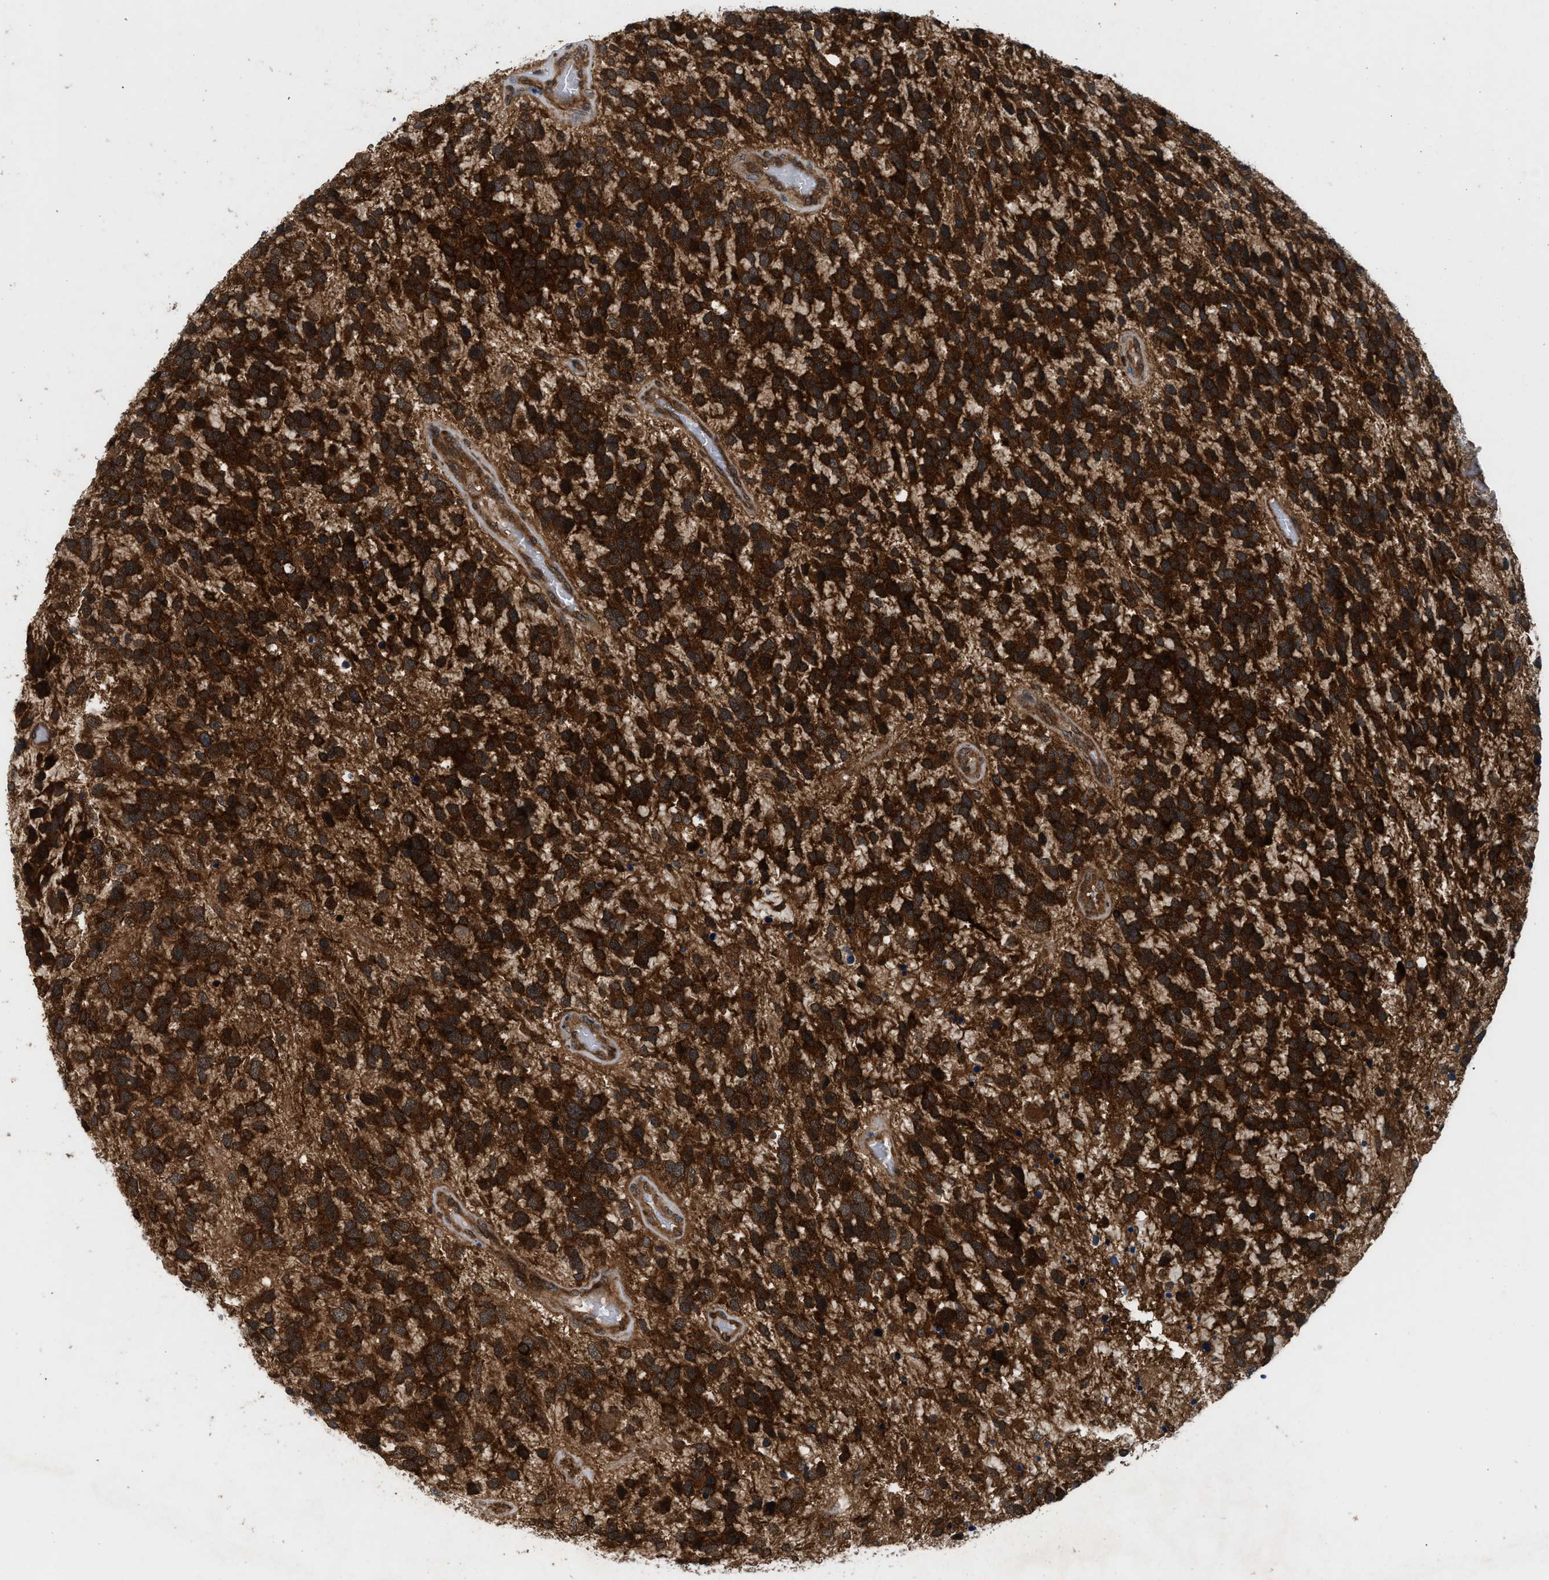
{"staining": {"intensity": "strong", "quantity": ">75%", "location": "cytoplasmic/membranous,nuclear"}, "tissue": "glioma", "cell_type": "Tumor cells", "image_type": "cancer", "snomed": [{"axis": "morphology", "description": "Glioma, malignant, High grade"}, {"axis": "topography", "description": "Brain"}], "caption": "Immunohistochemistry (IHC) of high-grade glioma (malignant) demonstrates high levels of strong cytoplasmic/membranous and nuclear staining in about >75% of tumor cells. The staining was performed using DAB, with brown indicating positive protein expression. Nuclei are stained blue with hematoxylin.", "gene": "OXSR1", "patient": {"sex": "female", "age": 58}}